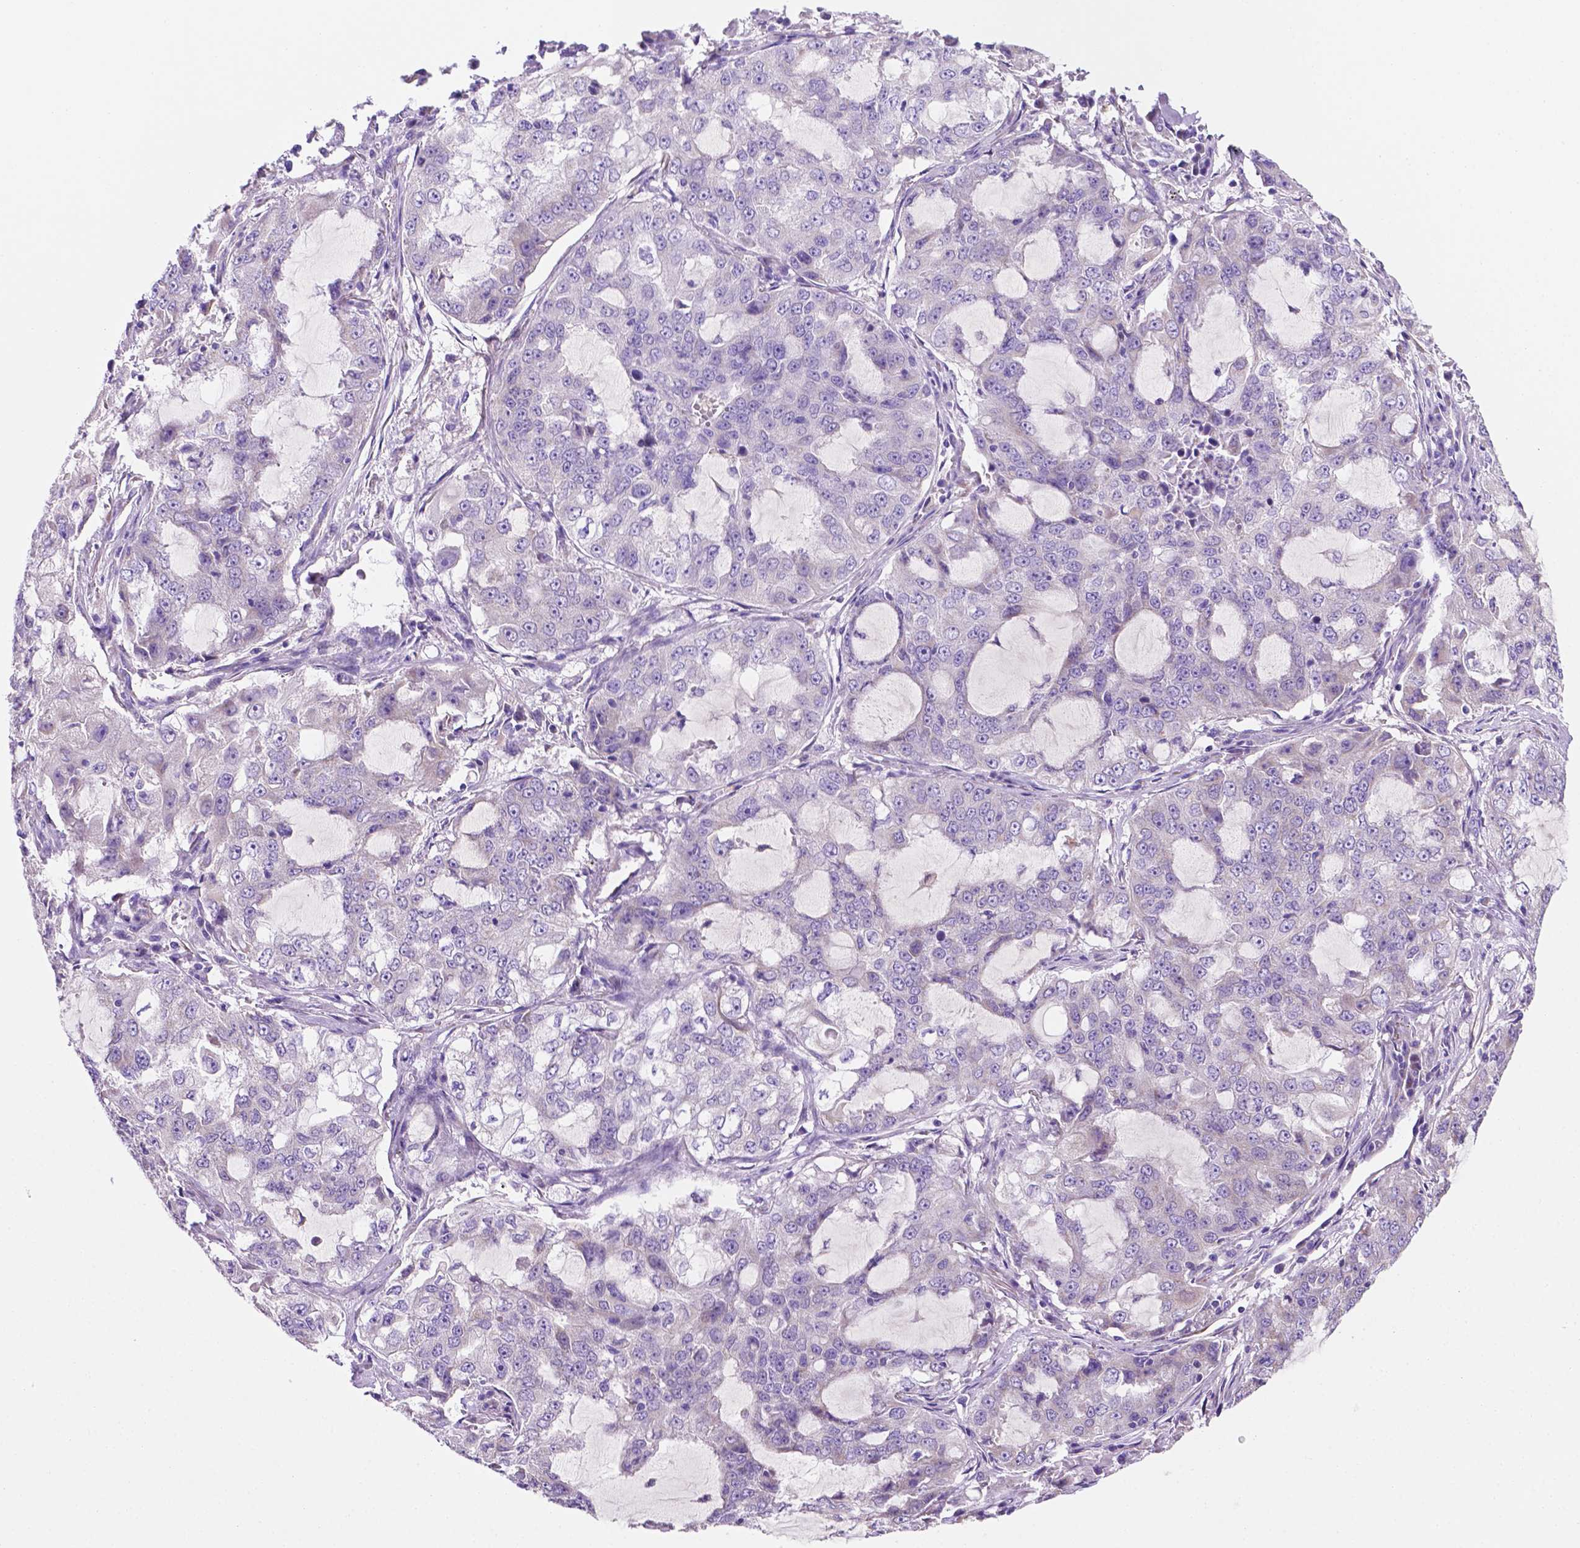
{"staining": {"intensity": "negative", "quantity": "none", "location": "none"}, "tissue": "lung cancer", "cell_type": "Tumor cells", "image_type": "cancer", "snomed": [{"axis": "morphology", "description": "Adenocarcinoma, NOS"}, {"axis": "topography", "description": "Lung"}], "caption": "IHC photomicrograph of human lung cancer stained for a protein (brown), which displays no positivity in tumor cells.", "gene": "CEACAM7", "patient": {"sex": "female", "age": 61}}